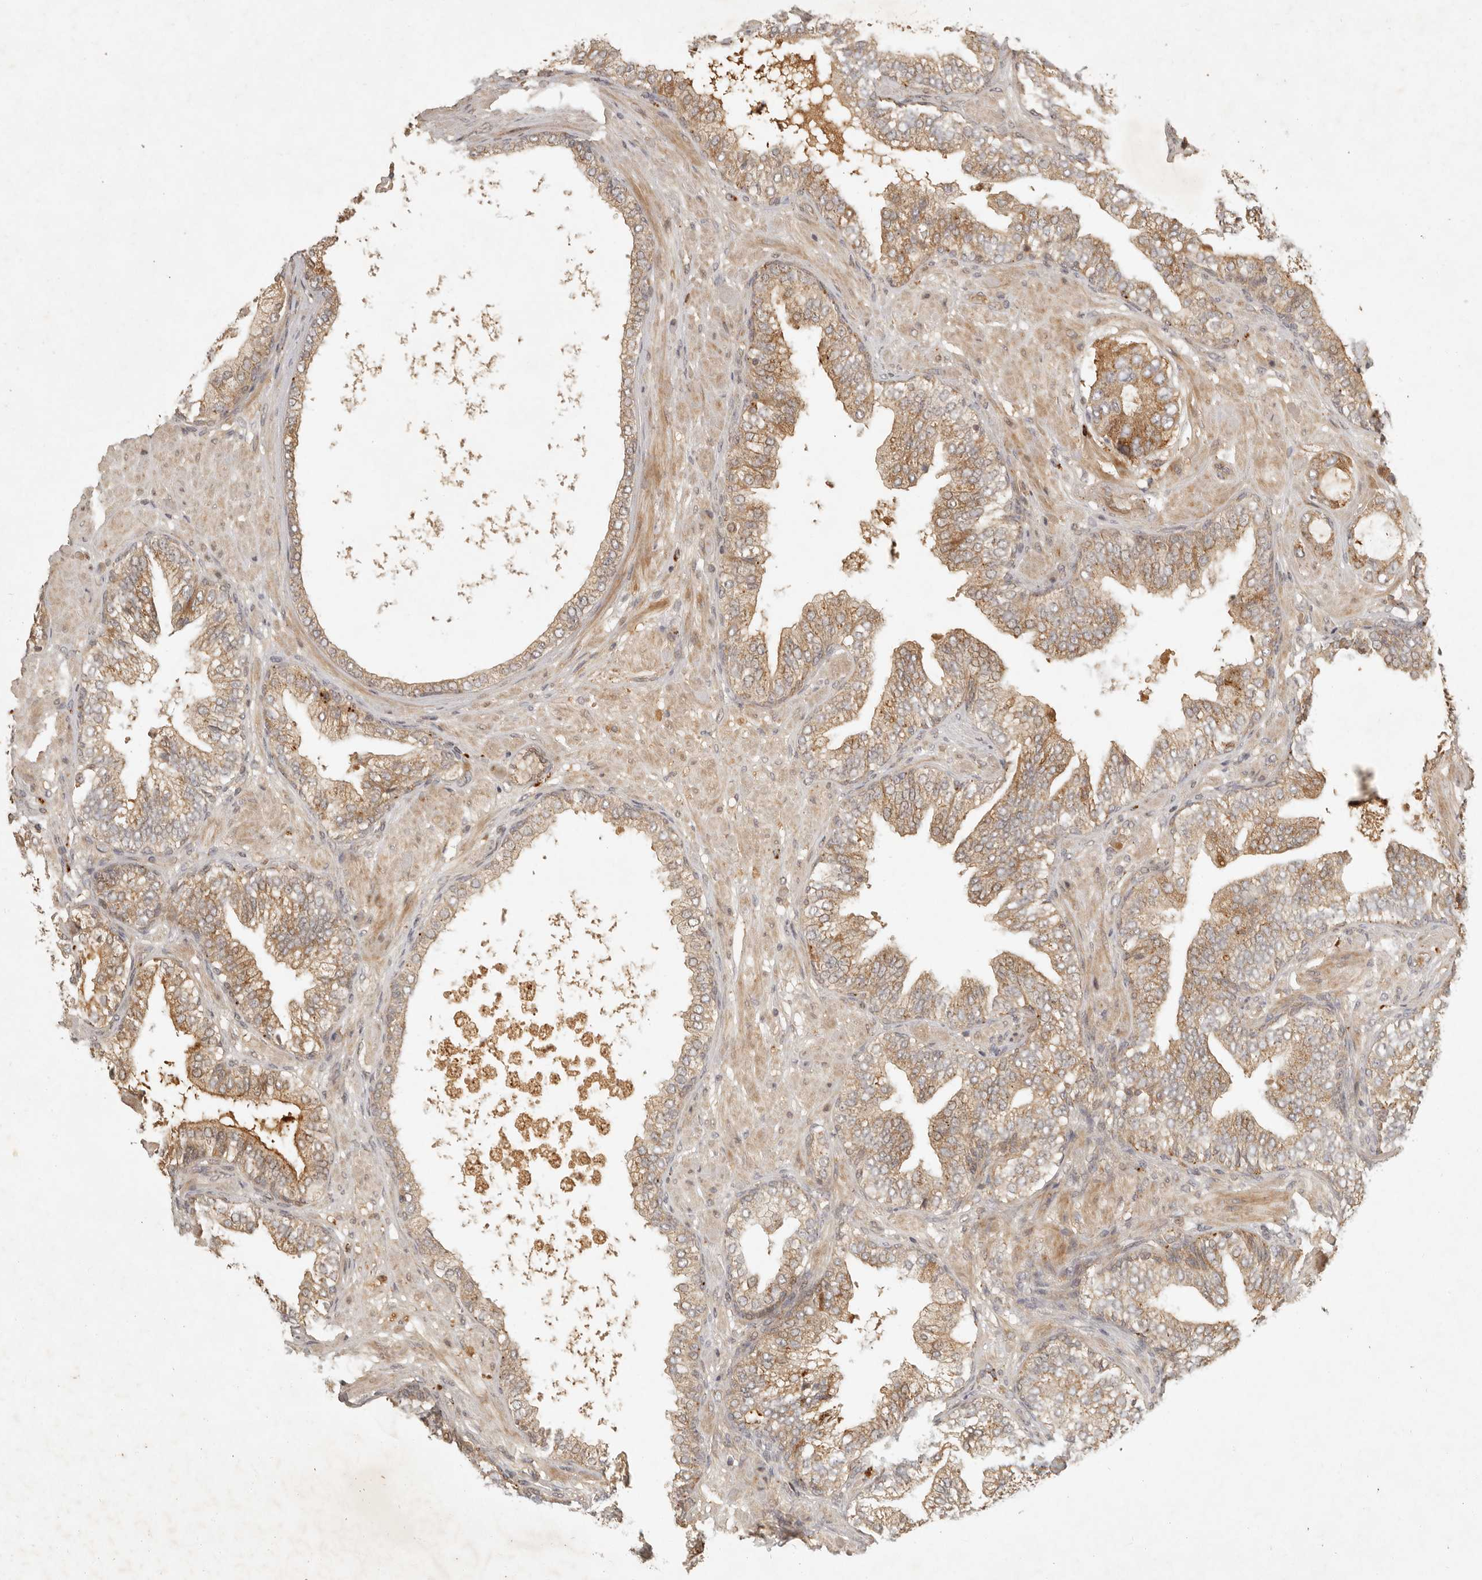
{"staining": {"intensity": "moderate", "quantity": ">75%", "location": "cytoplasmic/membranous"}, "tissue": "prostate cancer", "cell_type": "Tumor cells", "image_type": "cancer", "snomed": [{"axis": "morphology", "description": "Adenocarcinoma, High grade"}, {"axis": "topography", "description": "Prostate"}], "caption": "Immunohistochemistry (IHC) photomicrograph of human prostate cancer (adenocarcinoma (high-grade)) stained for a protein (brown), which demonstrates medium levels of moderate cytoplasmic/membranous staining in approximately >75% of tumor cells.", "gene": "ANKRD61", "patient": {"sex": "male", "age": 59}}